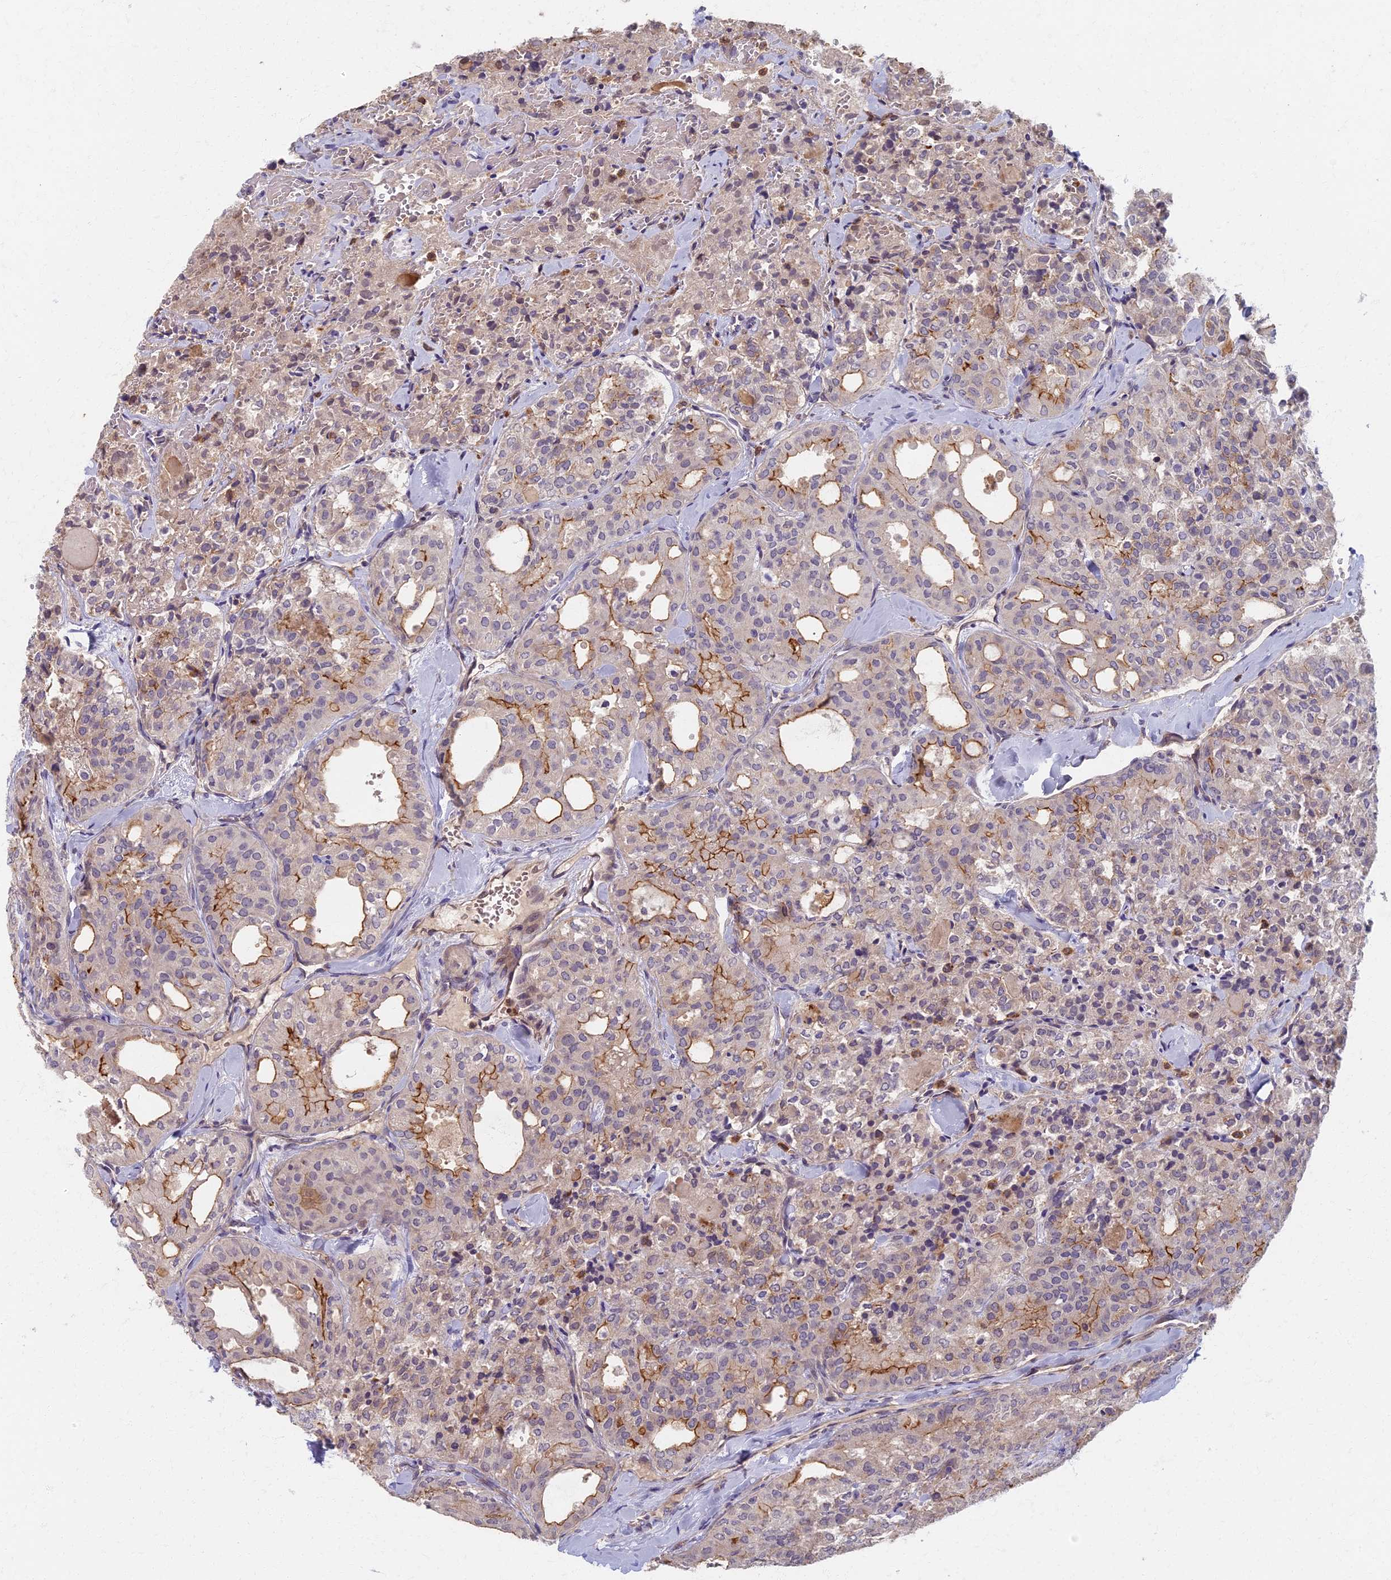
{"staining": {"intensity": "moderate", "quantity": "25%-75%", "location": "cytoplasmic/membranous"}, "tissue": "thyroid cancer", "cell_type": "Tumor cells", "image_type": "cancer", "snomed": [{"axis": "morphology", "description": "Follicular adenoma carcinoma, NOS"}, {"axis": "topography", "description": "Thyroid gland"}], "caption": "A high-resolution photomicrograph shows immunohistochemistry staining of thyroid follicular adenoma carcinoma, which demonstrates moderate cytoplasmic/membranous expression in approximately 25%-75% of tumor cells. (DAB (3,3'-diaminobenzidine) IHC with brightfield microscopy, high magnification).", "gene": "AP4E1", "patient": {"sex": "male", "age": 75}}